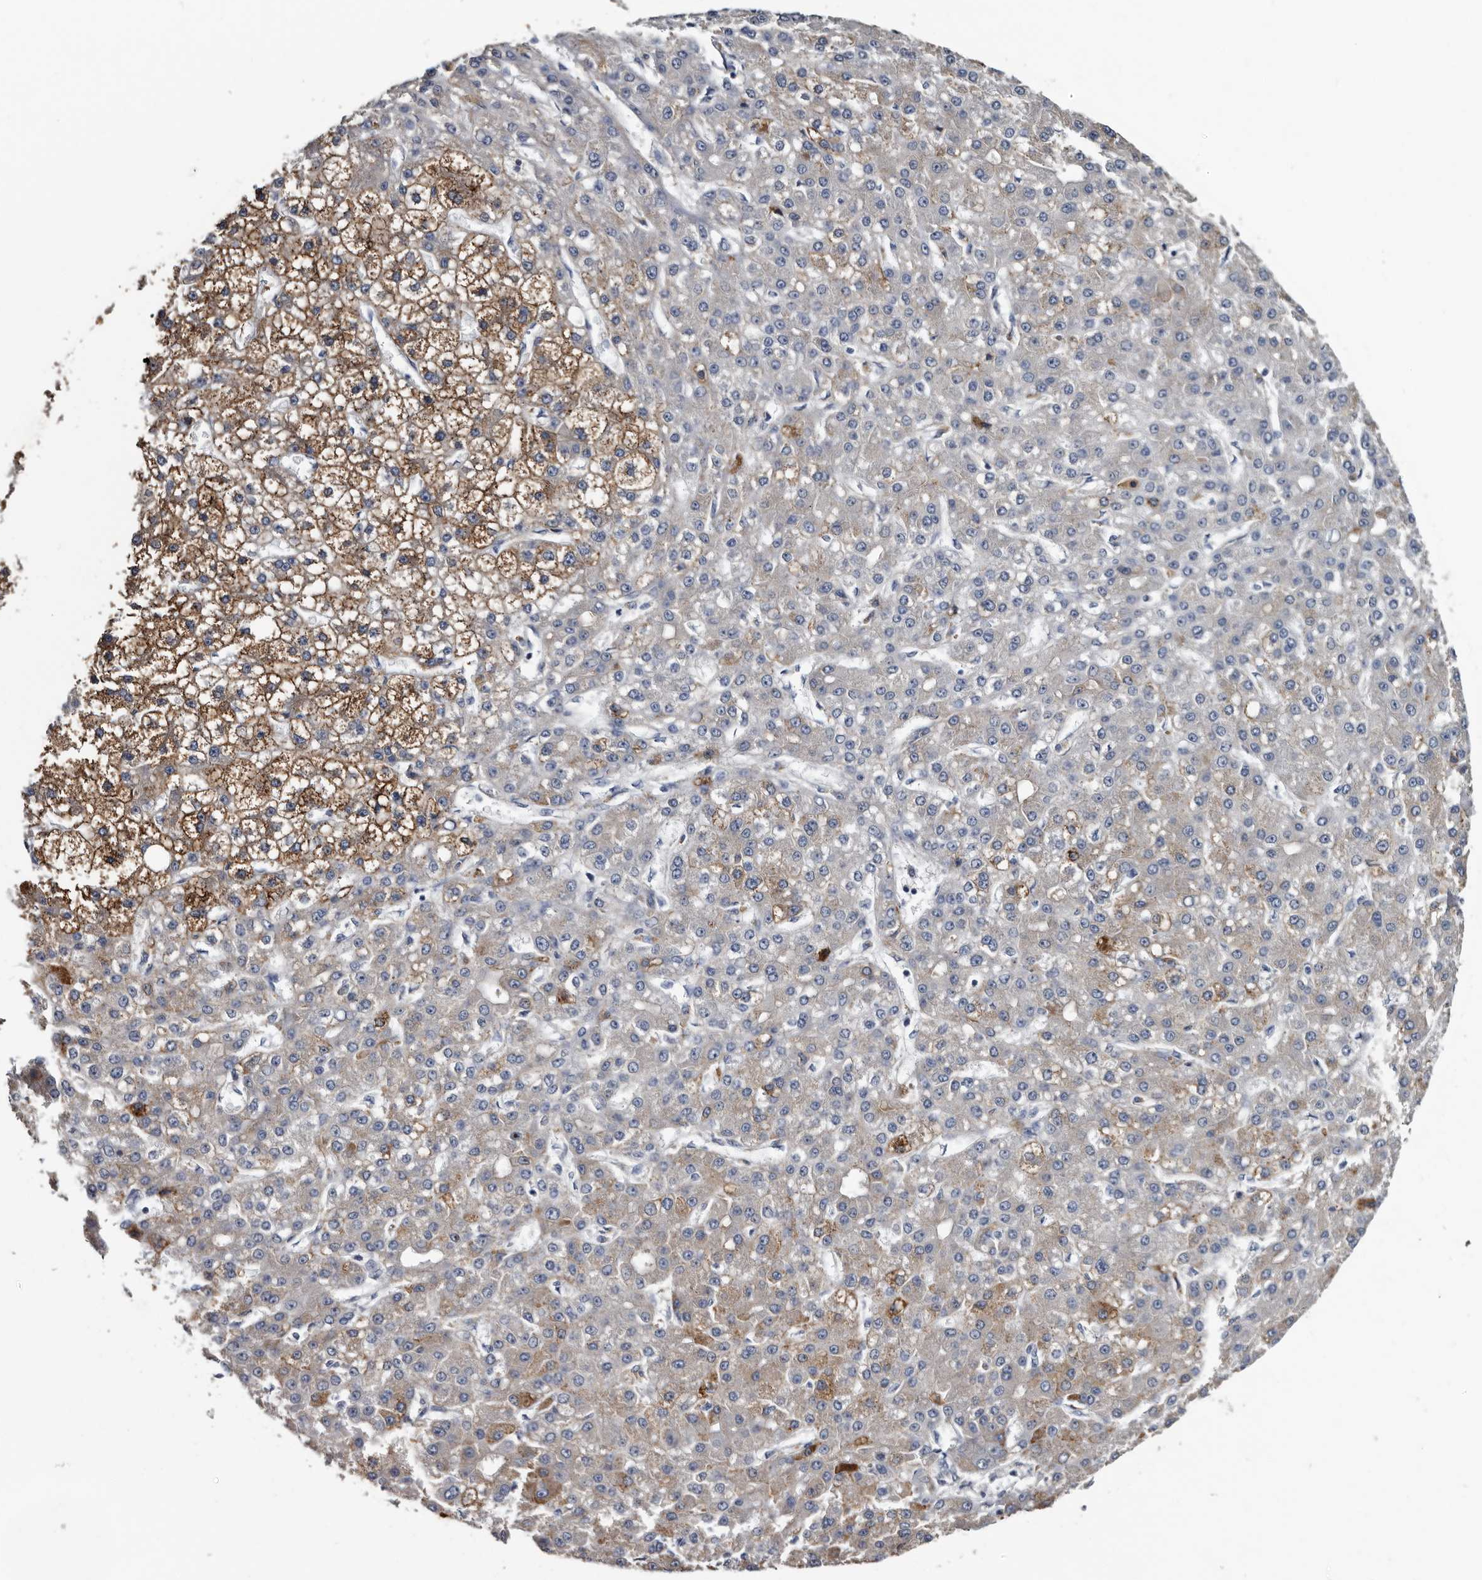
{"staining": {"intensity": "strong", "quantity": "<25%", "location": "cytoplasmic/membranous"}, "tissue": "liver cancer", "cell_type": "Tumor cells", "image_type": "cancer", "snomed": [{"axis": "morphology", "description": "Carcinoma, Hepatocellular, NOS"}, {"axis": "topography", "description": "Liver"}], "caption": "Human liver cancer stained for a protein (brown) reveals strong cytoplasmic/membranous positive staining in approximately <25% of tumor cells.", "gene": "IARS1", "patient": {"sex": "male", "age": 67}}